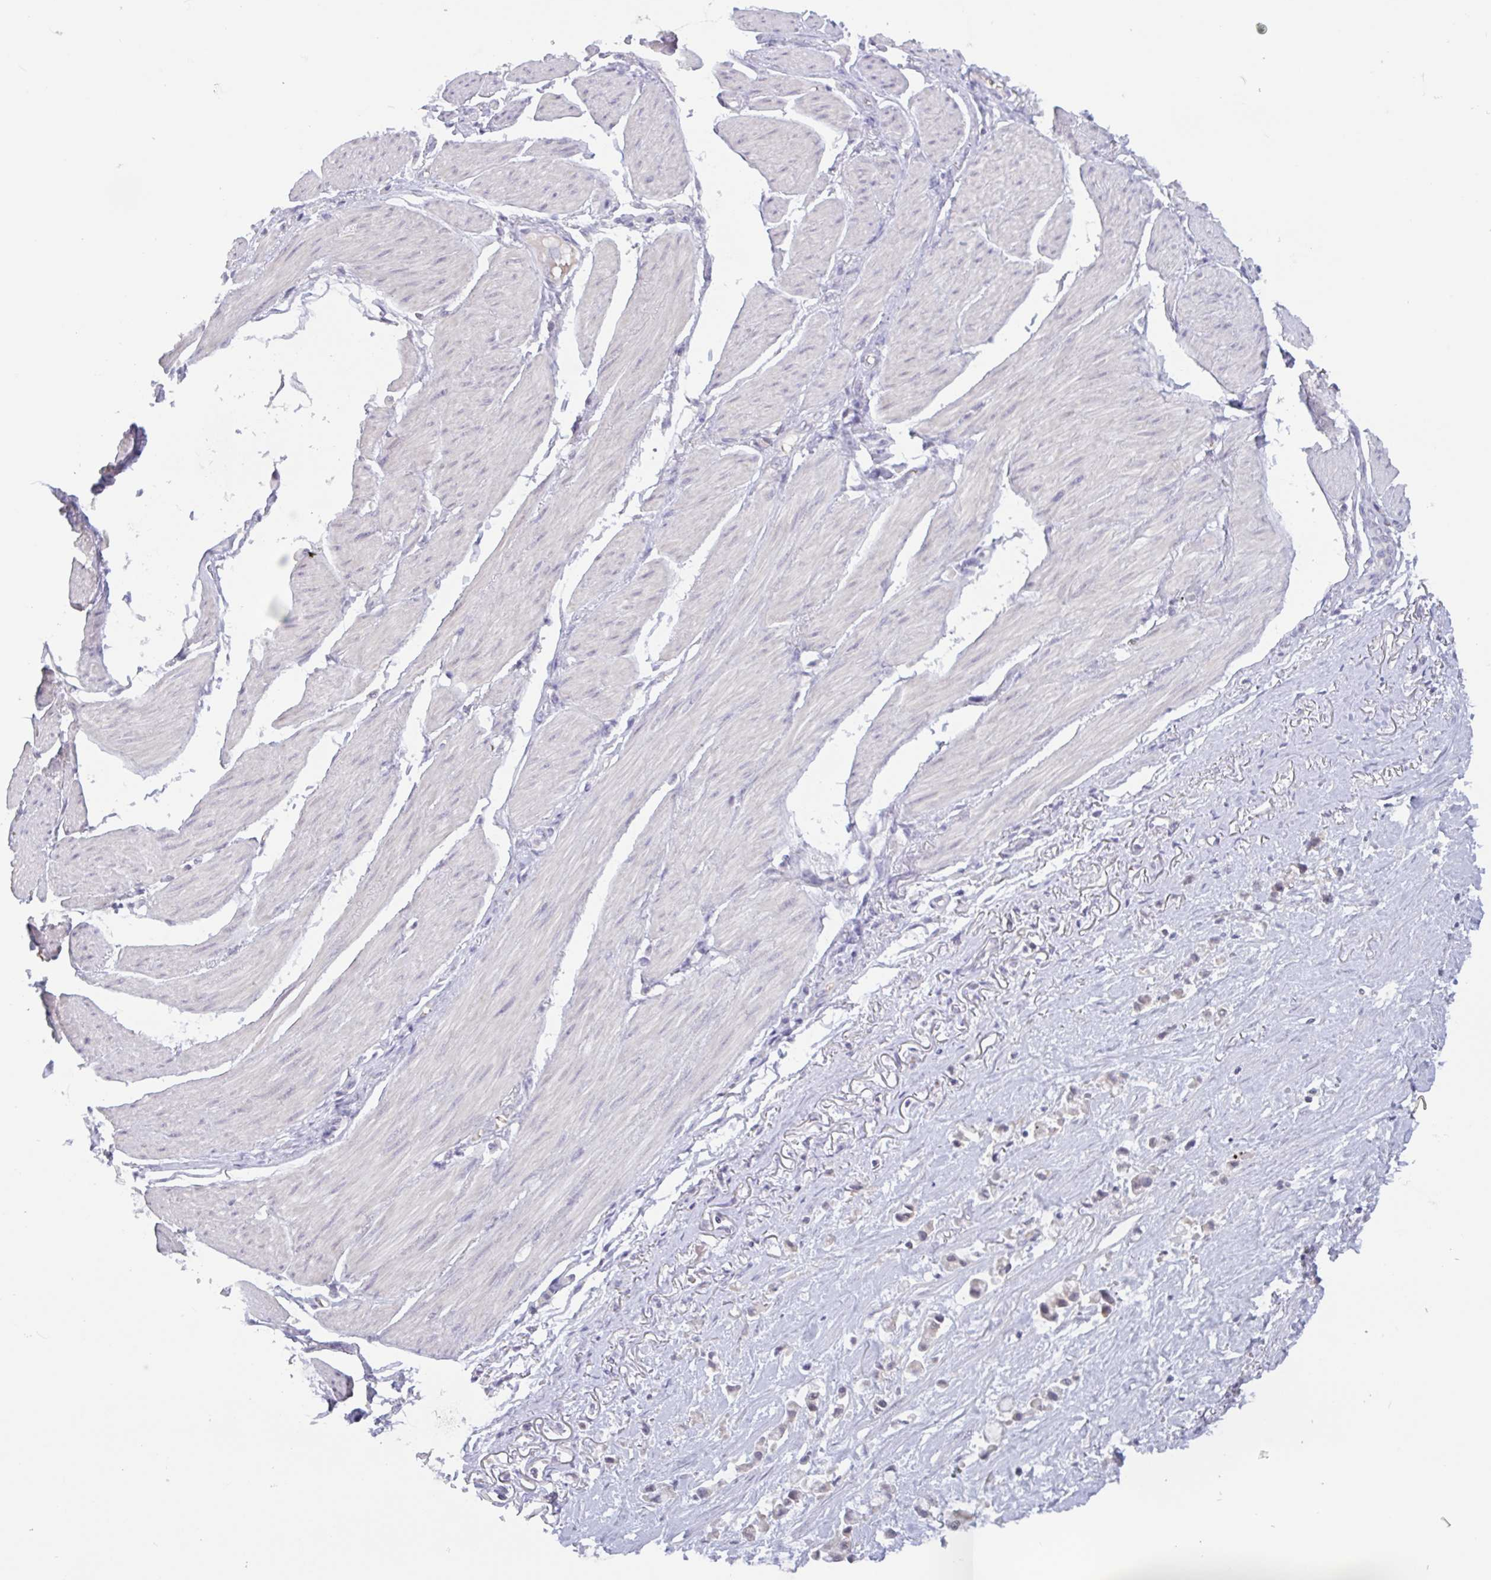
{"staining": {"intensity": "negative", "quantity": "none", "location": "none"}, "tissue": "stomach cancer", "cell_type": "Tumor cells", "image_type": "cancer", "snomed": [{"axis": "morphology", "description": "Adenocarcinoma, NOS"}, {"axis": "topography", "description": "Stomach"}], "caption": "Immunohistochemistry (IHC) photomicrograph of neoplastic tissue: human stomach cancer (adenocarcinoma) stained with DAB demonstrates no significant protein staining in tumor cells.", "gene": "RHAG", "patient": {"sex": "female", "age": 81}}